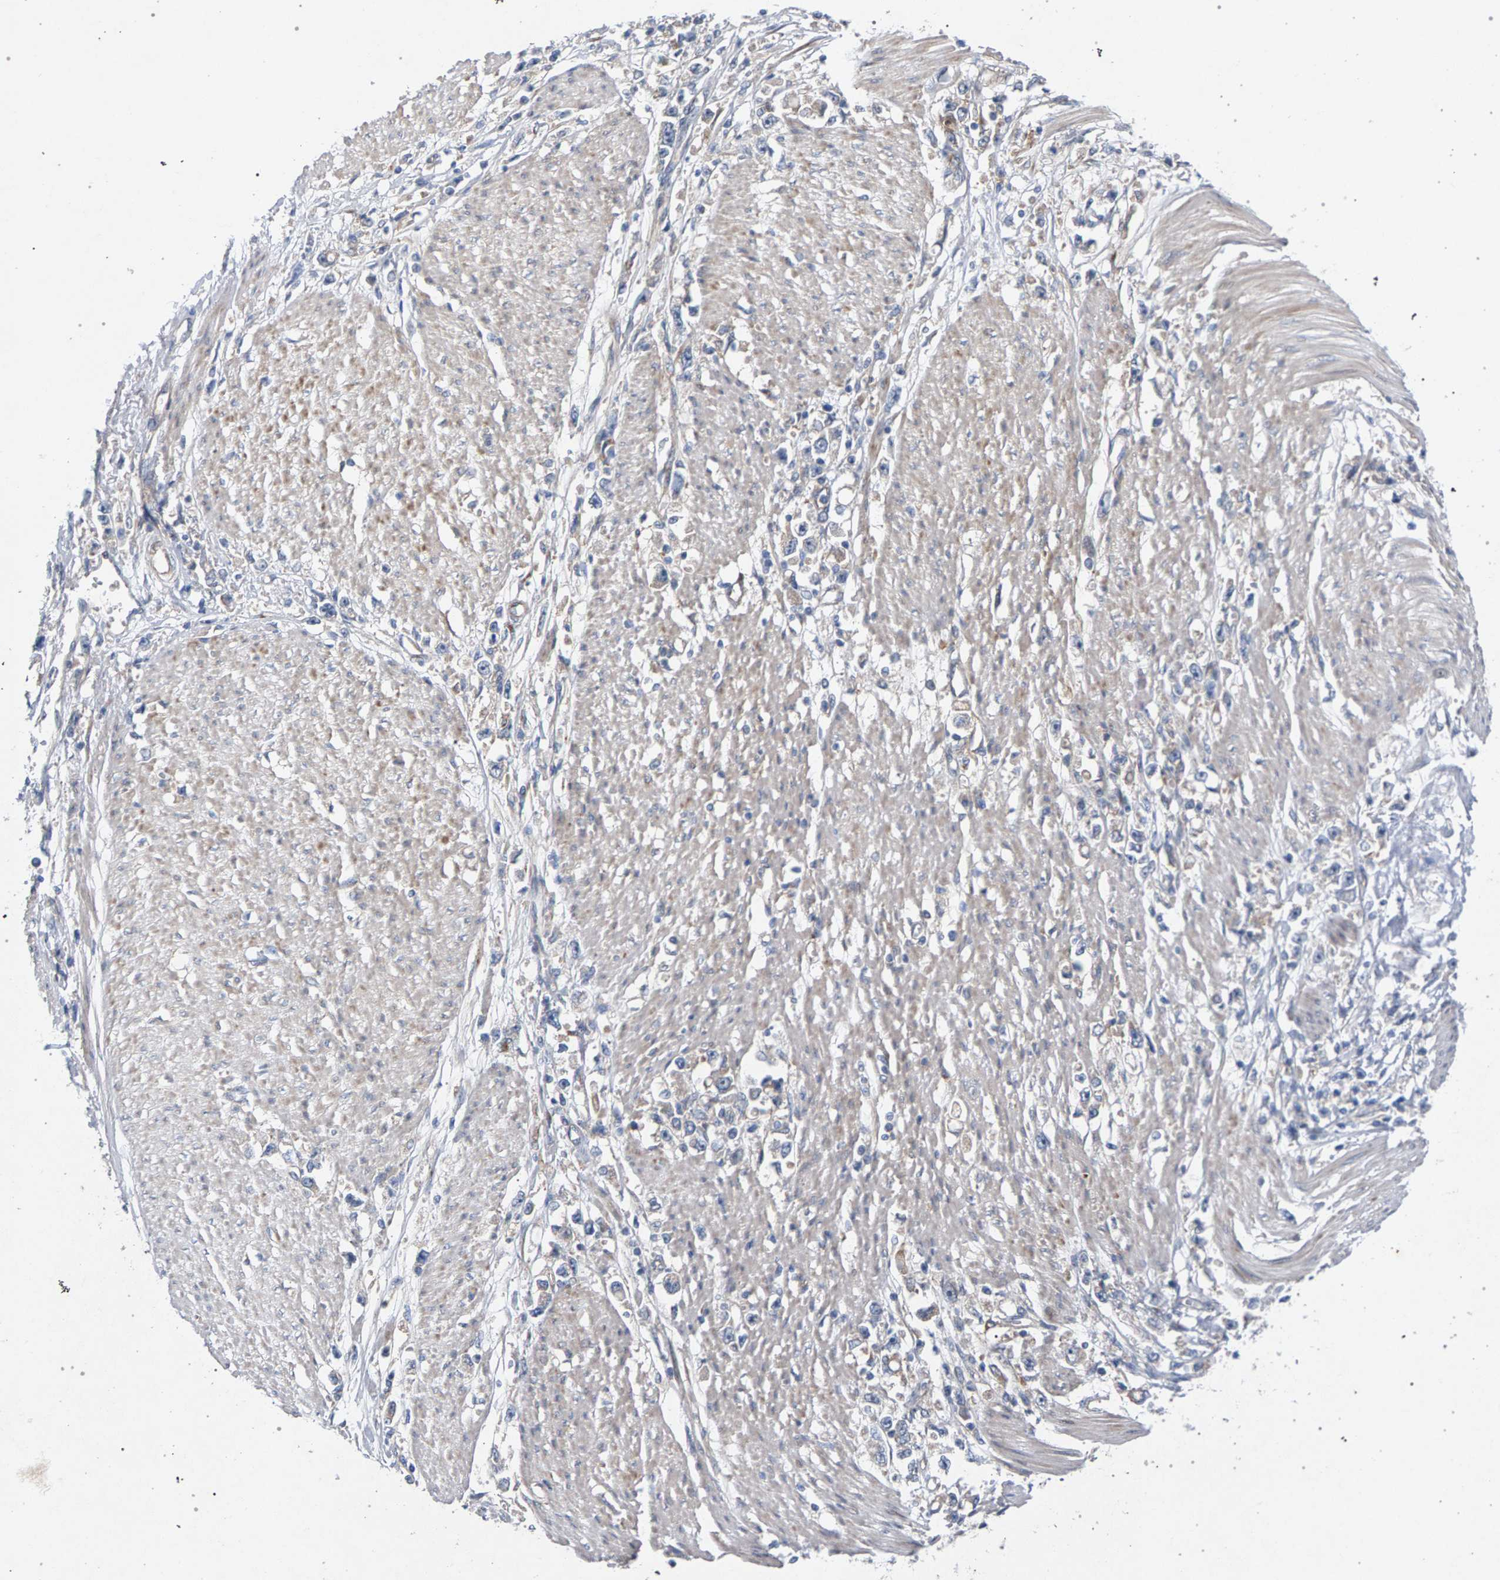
{"staining": {"intensity": "negative", "quantity": "none", "location": "none"}, "tissue": "stomach cancer", "cell_type": "Tumor cells", "image_type": "cancer", "snomed": [{"axis": "morphology", "description": "Adenocarcinoma, NOS"}, {"axis": "topography", "description": "Stomach"}], "caption": "There is no significant expression in tumor cells of stomach cancer.", "gene": "MAMDC2", "patient": {"sex": "female", "age": 59}}